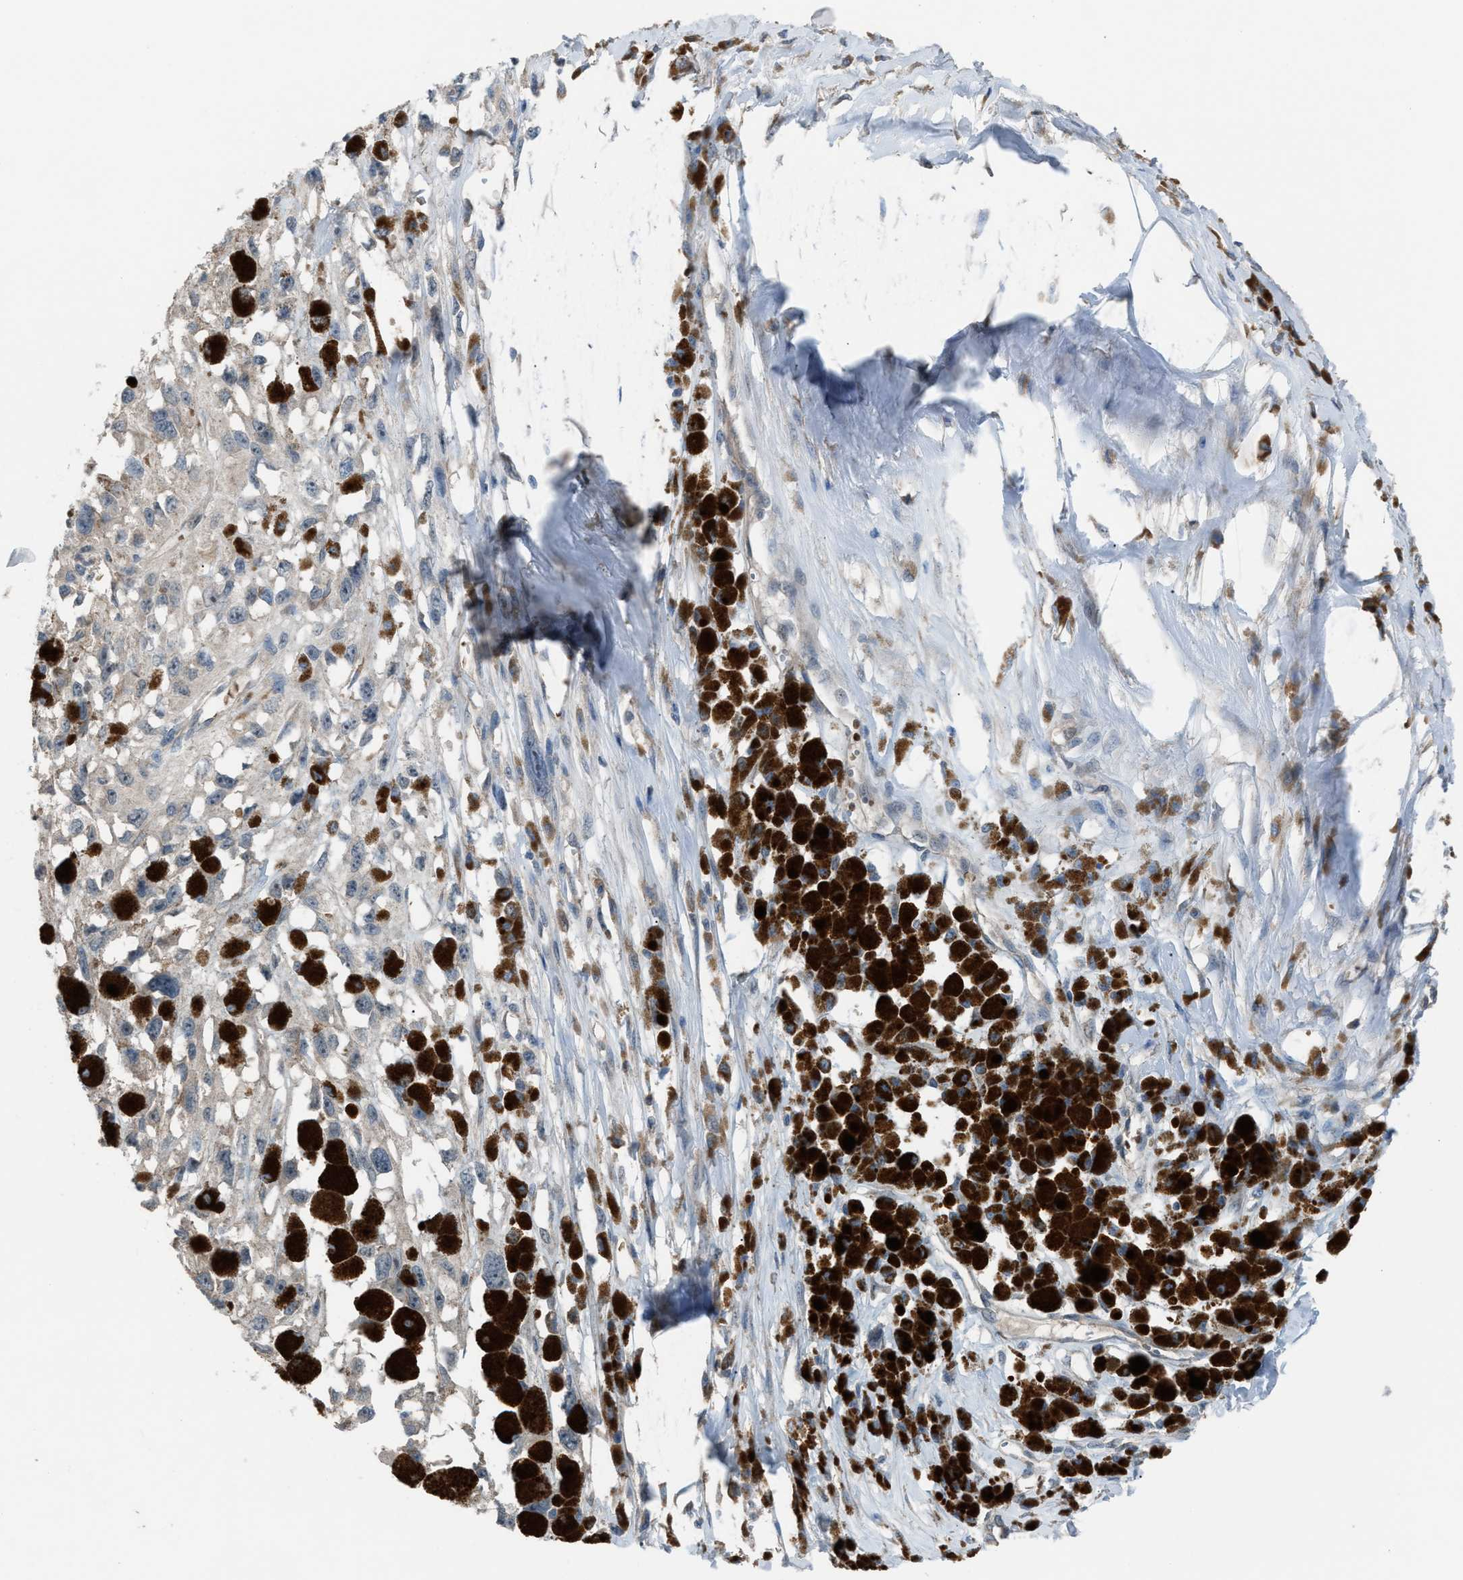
{"staining": {"intensity": "negative", "quantity": "none", "location": "none"}, "tissue": "melanoma", "cell_type": "Tumor cells", "image_type": "cancer", "snomed": [{"axis": "morphology", "description": "Malignant melanoma, Metastatic site"}, {"axis": "topography", "description": "Lymph node"}], "caption": "An image of malignant melanoma (metastatic site) stained for a protein shows no brown staining in tumor cells.", "gene": "CFAP77", "patient": {"sex": "male", "age": 59}}